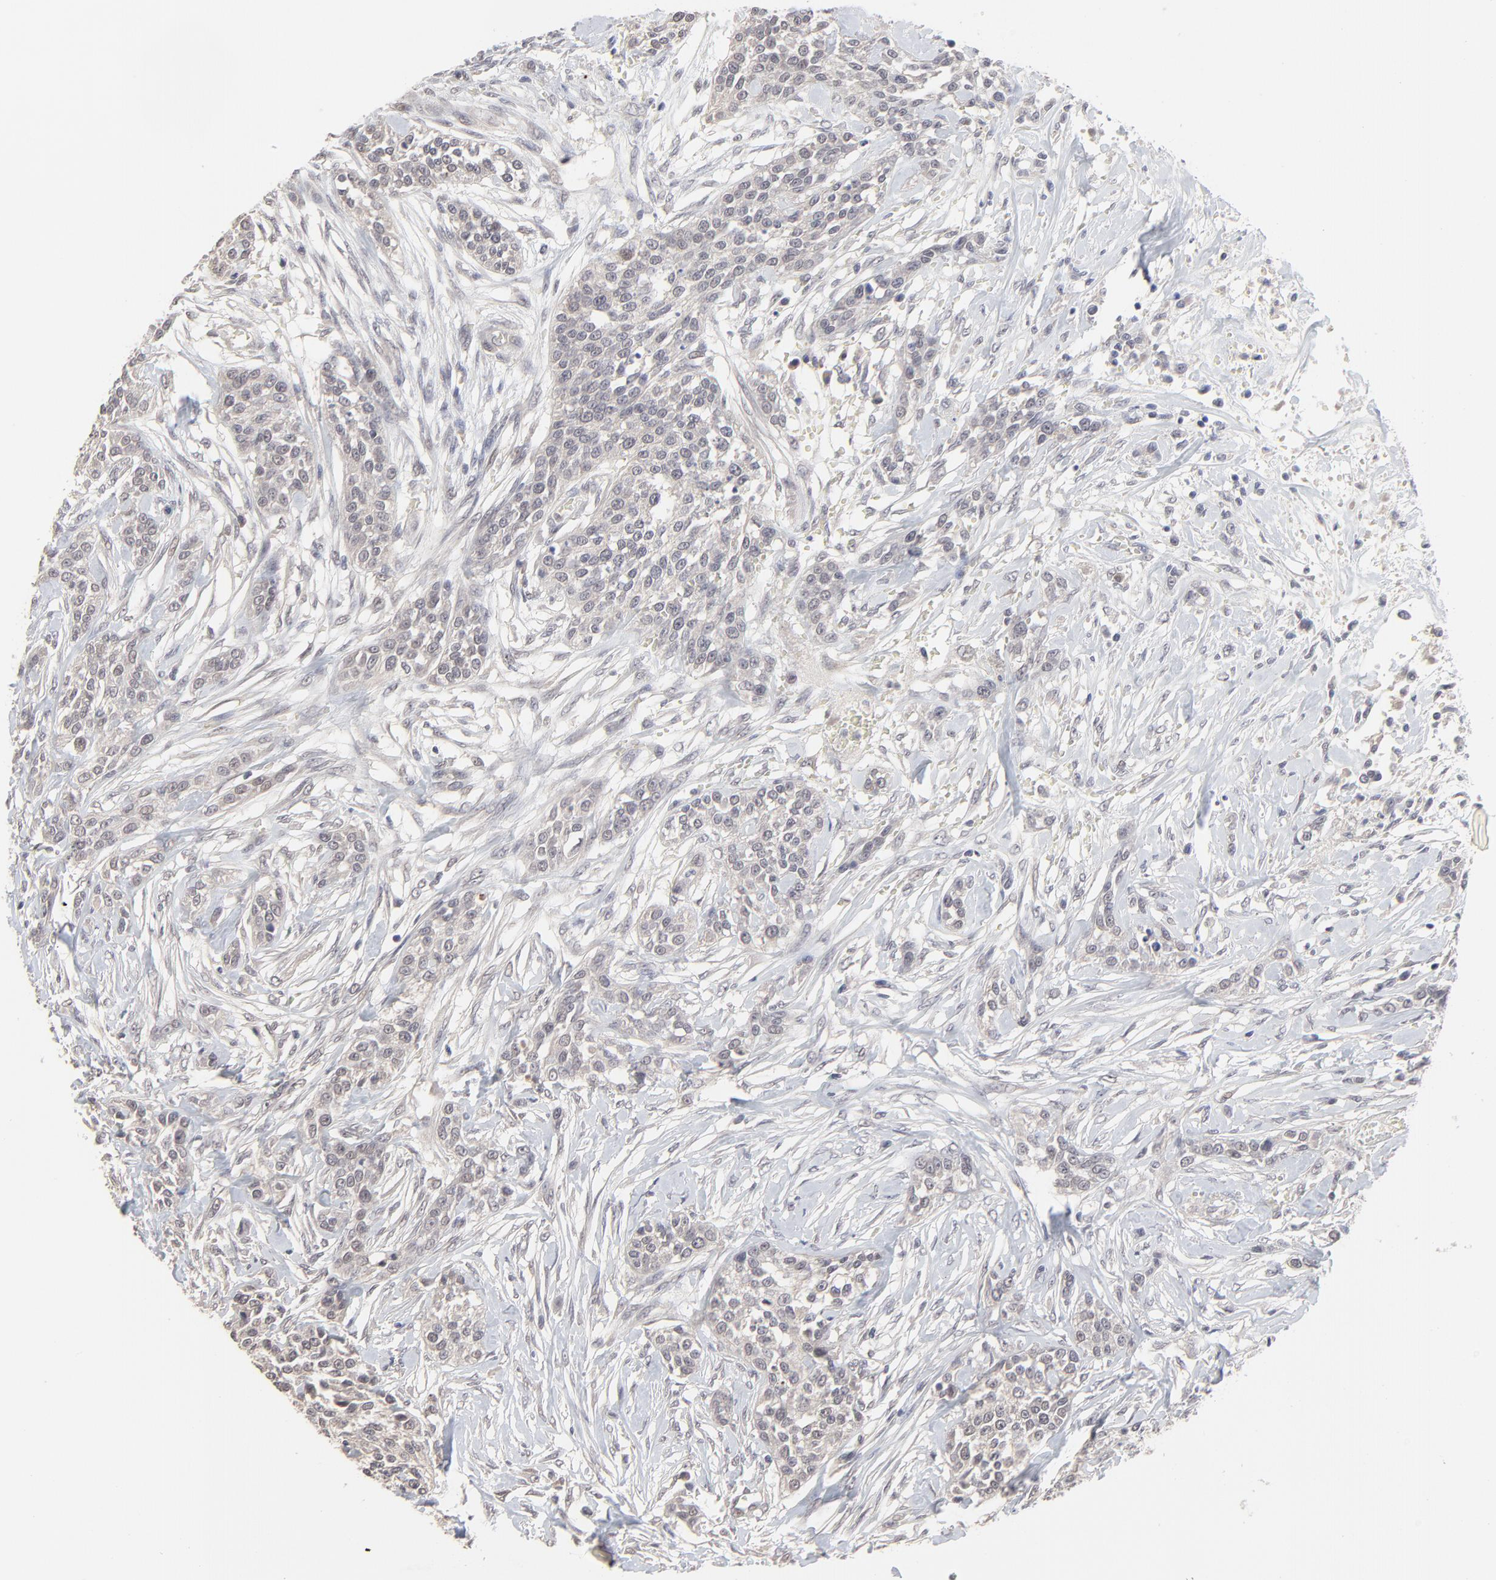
{"staining": {"intensity": "negative", "quantity": "none", "location": "none"}, "tissue": "urothelial cancer", "cell_type": "Tumor cells", "image_type": "cancer", "snomed": [{"axis": "morphology", "description": "Urothelial carcinoma, High grade"}, {"axis": "topography", "description": "Urinary bladder"}], "caption": "Immunohistochemistry micrograph of neoplastic tissue: urothelial cancer stained with DAB reveals no significant protein expression in tumor cells.", "gene": "FAM199X", "patient": {"sex": "male", "age": 56}}